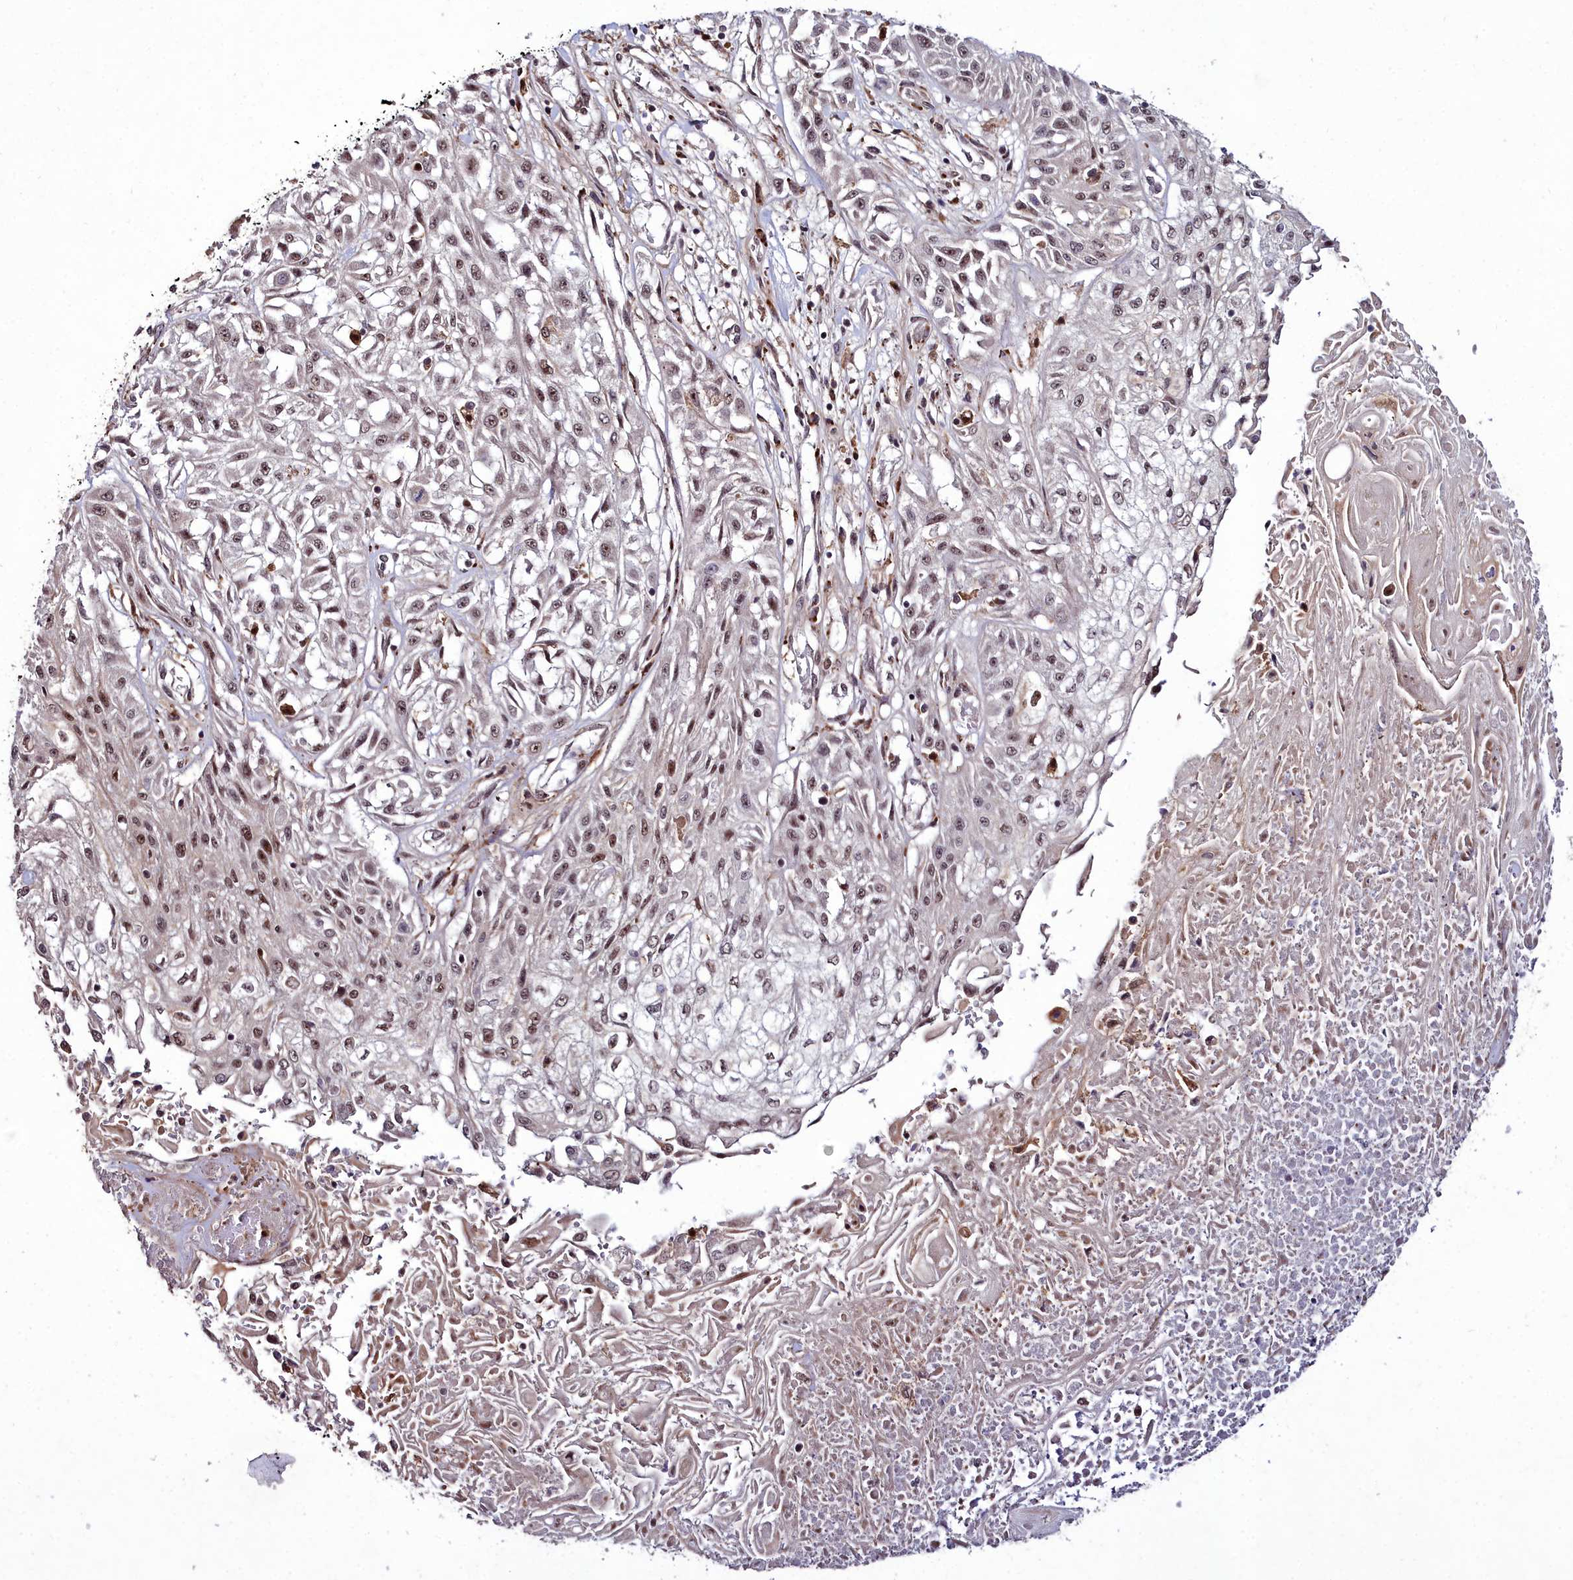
{"staining": {"intensity": "weak", "quantity": "25%-75%", "location": "nuclear"}, "tissue": "skin cancer", "cell_type": "Tumor cells", "image_type": "cancer", "snomed": [{"axis": "morphology", "description": "Squamous cell carcinoma, NOS"}, {"axis": "morphology", "description": "Squamous cell carcinoma, metastatic, NOS"}, {"axis": "topography", "description": "Skin"}, {"axis": "topography", "description": "Lymph node"}], "caption": "Metastatic squamous cell carcinoma (skin) stained with a protein marker exhibits weak staining in tumor cells.", "gene": "CXXC1", "patient": {"sex": "male", "age": 75}}